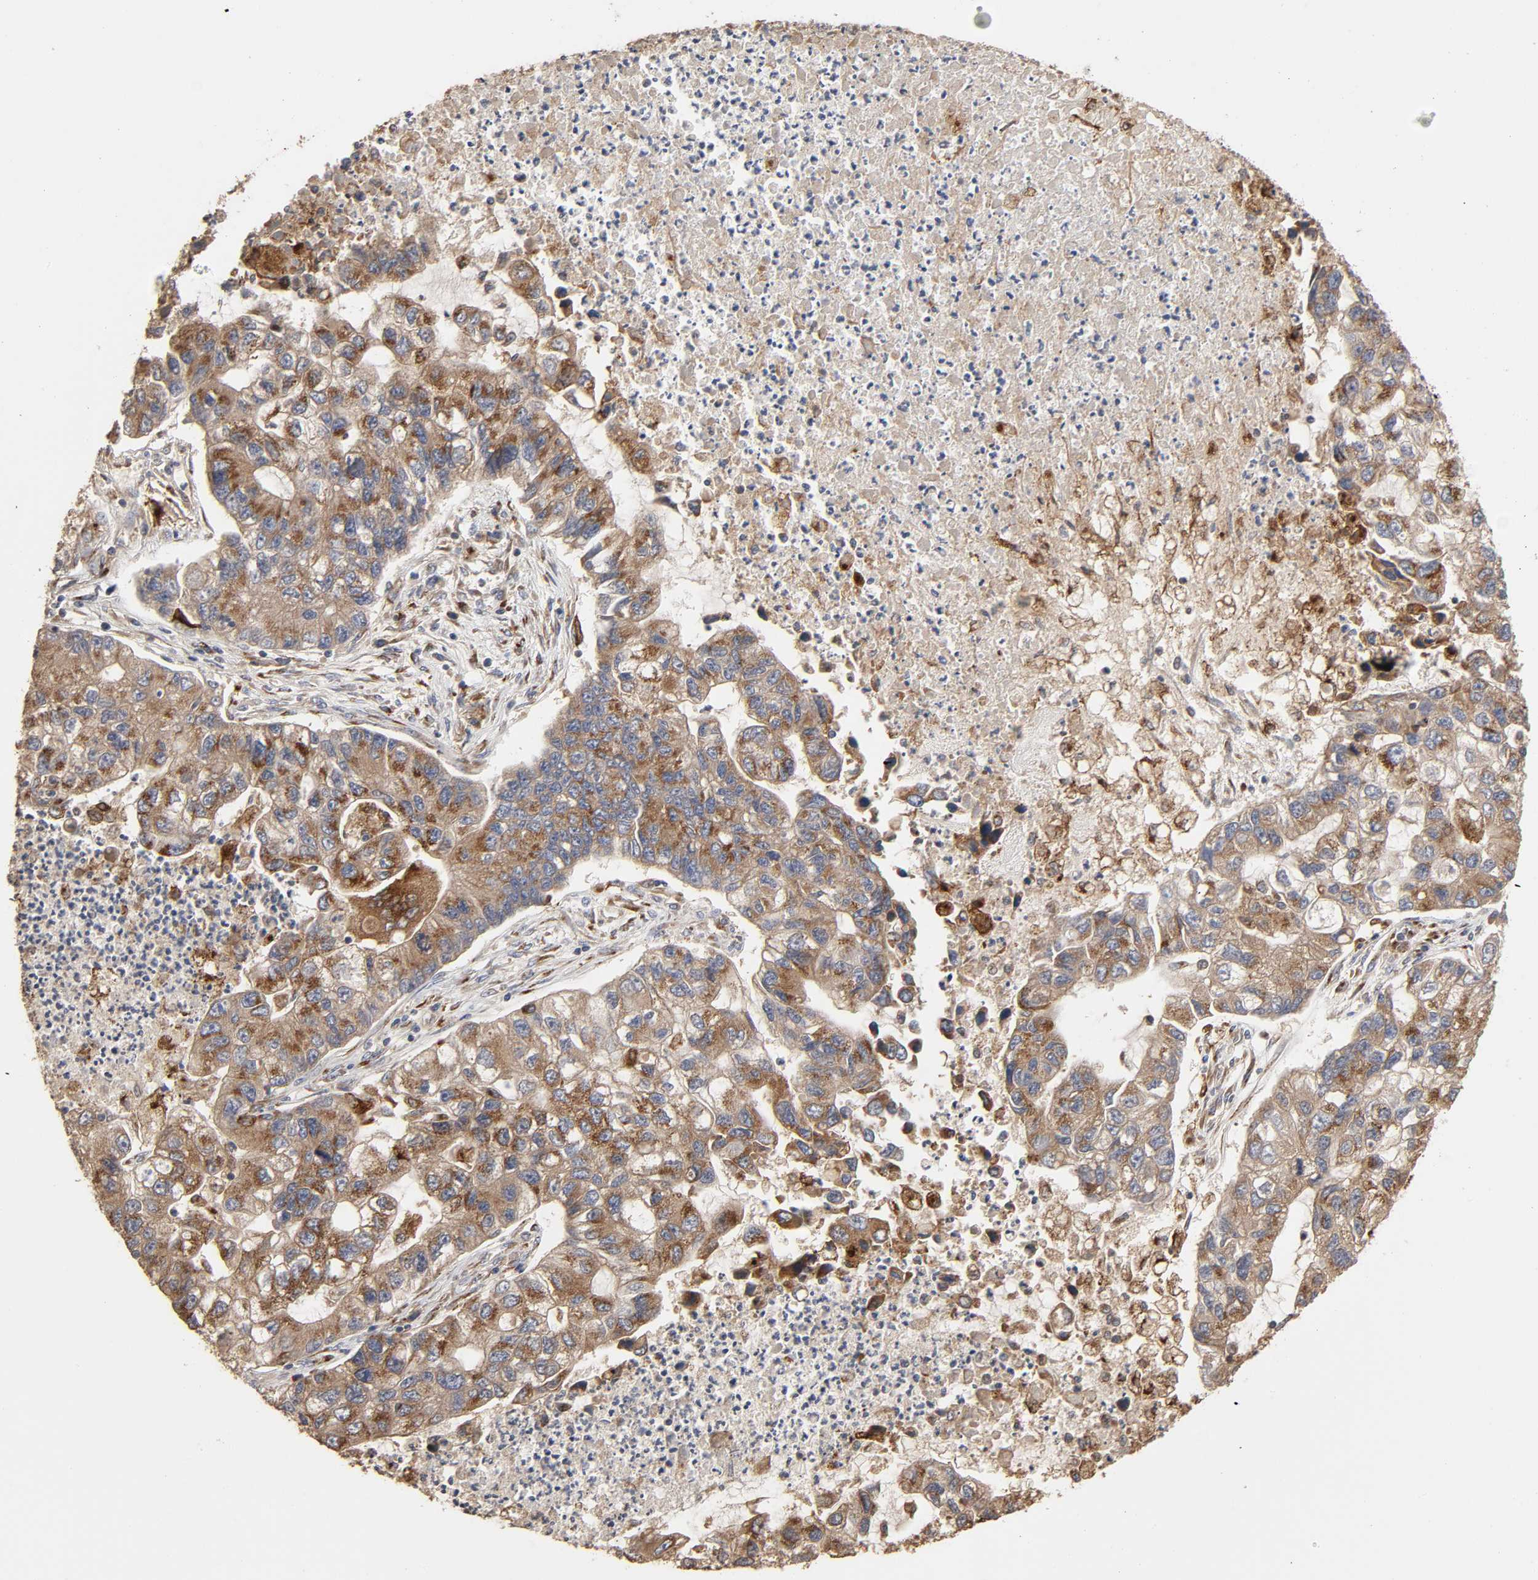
{"staining": {"intensity": "moderate", "quantity": ">75%", "location": "cytoplasmic/membranous"}, "tissue": "lung cancer", "cell_type": "Tumor cells", "image_type": "cancer", "snomed": [{"axis": "morphology", "description": "Adenocarcinoma, NOS"}, {"axis": "topography", "description": "Lung"}], "caption": "There is medium levels of moderate cytoplasmic/membranous staining in tumor cells of lung adenocarcinoma, as demonstrated by immunohistochemical staining (brown color).", "gene": "GNPTG", "patient": {"sex": "female", "age": 51}}